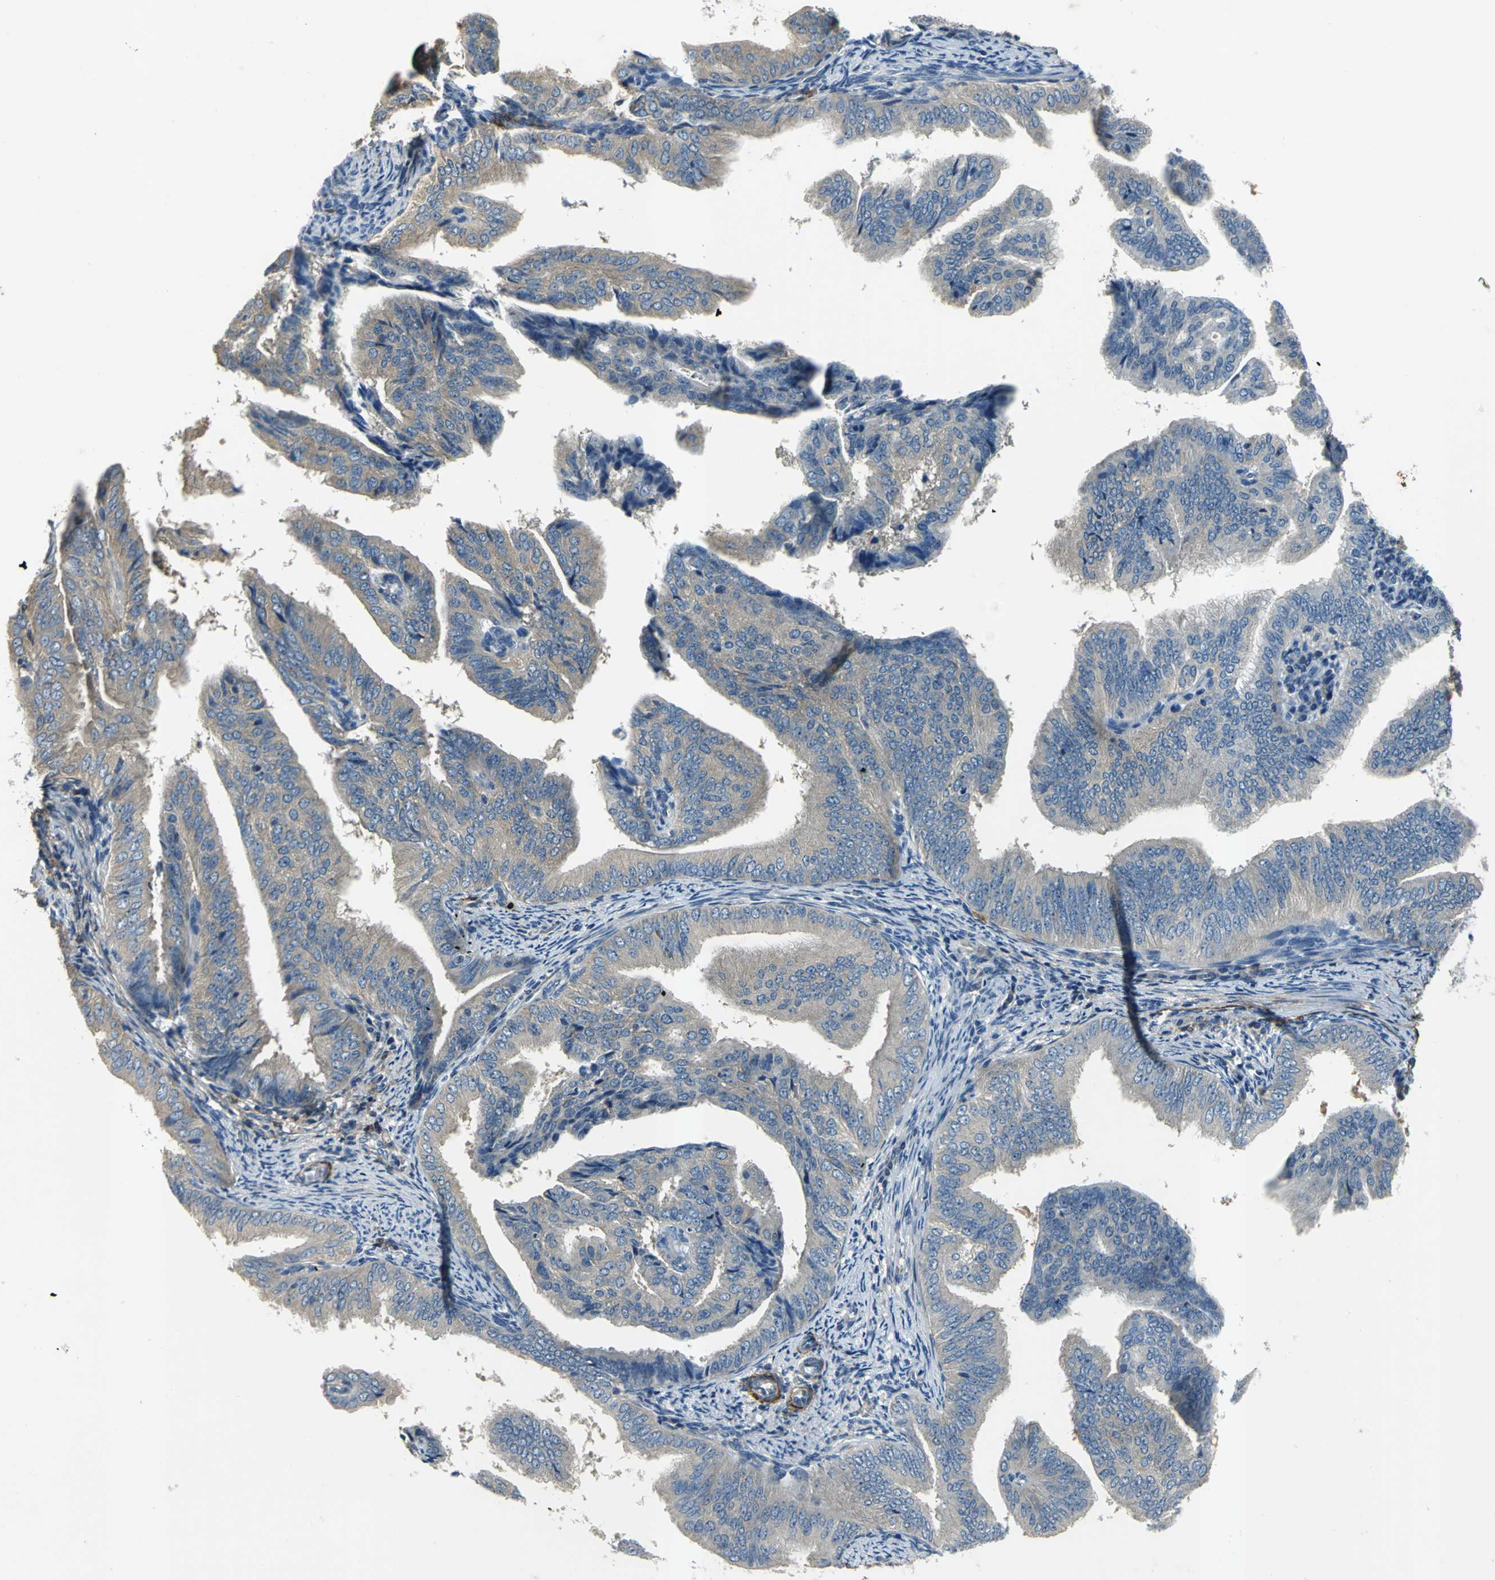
{"staining": {"intensity": "weak", "quantity": ">75%", "location": "cytoplasmic/membranous"}, "tissue": "endometrial cancer", "cell_type": "Tumor cells", "image_type": "cancer", "snomed": [{"axis": "morphology", "description": "Adenocarcinoma, NOS"}, {"axis": "topography", "description": "Endometrium"}], "caption": "About >75% of tumor cells in adenocarcinoma (endometrial) show weak cytoplasmic/membranous protein expression as visualized by brown immunohistochemical staining.", "gene": "SLC16A7", "patient": {"sex": "female", "age": 58}}